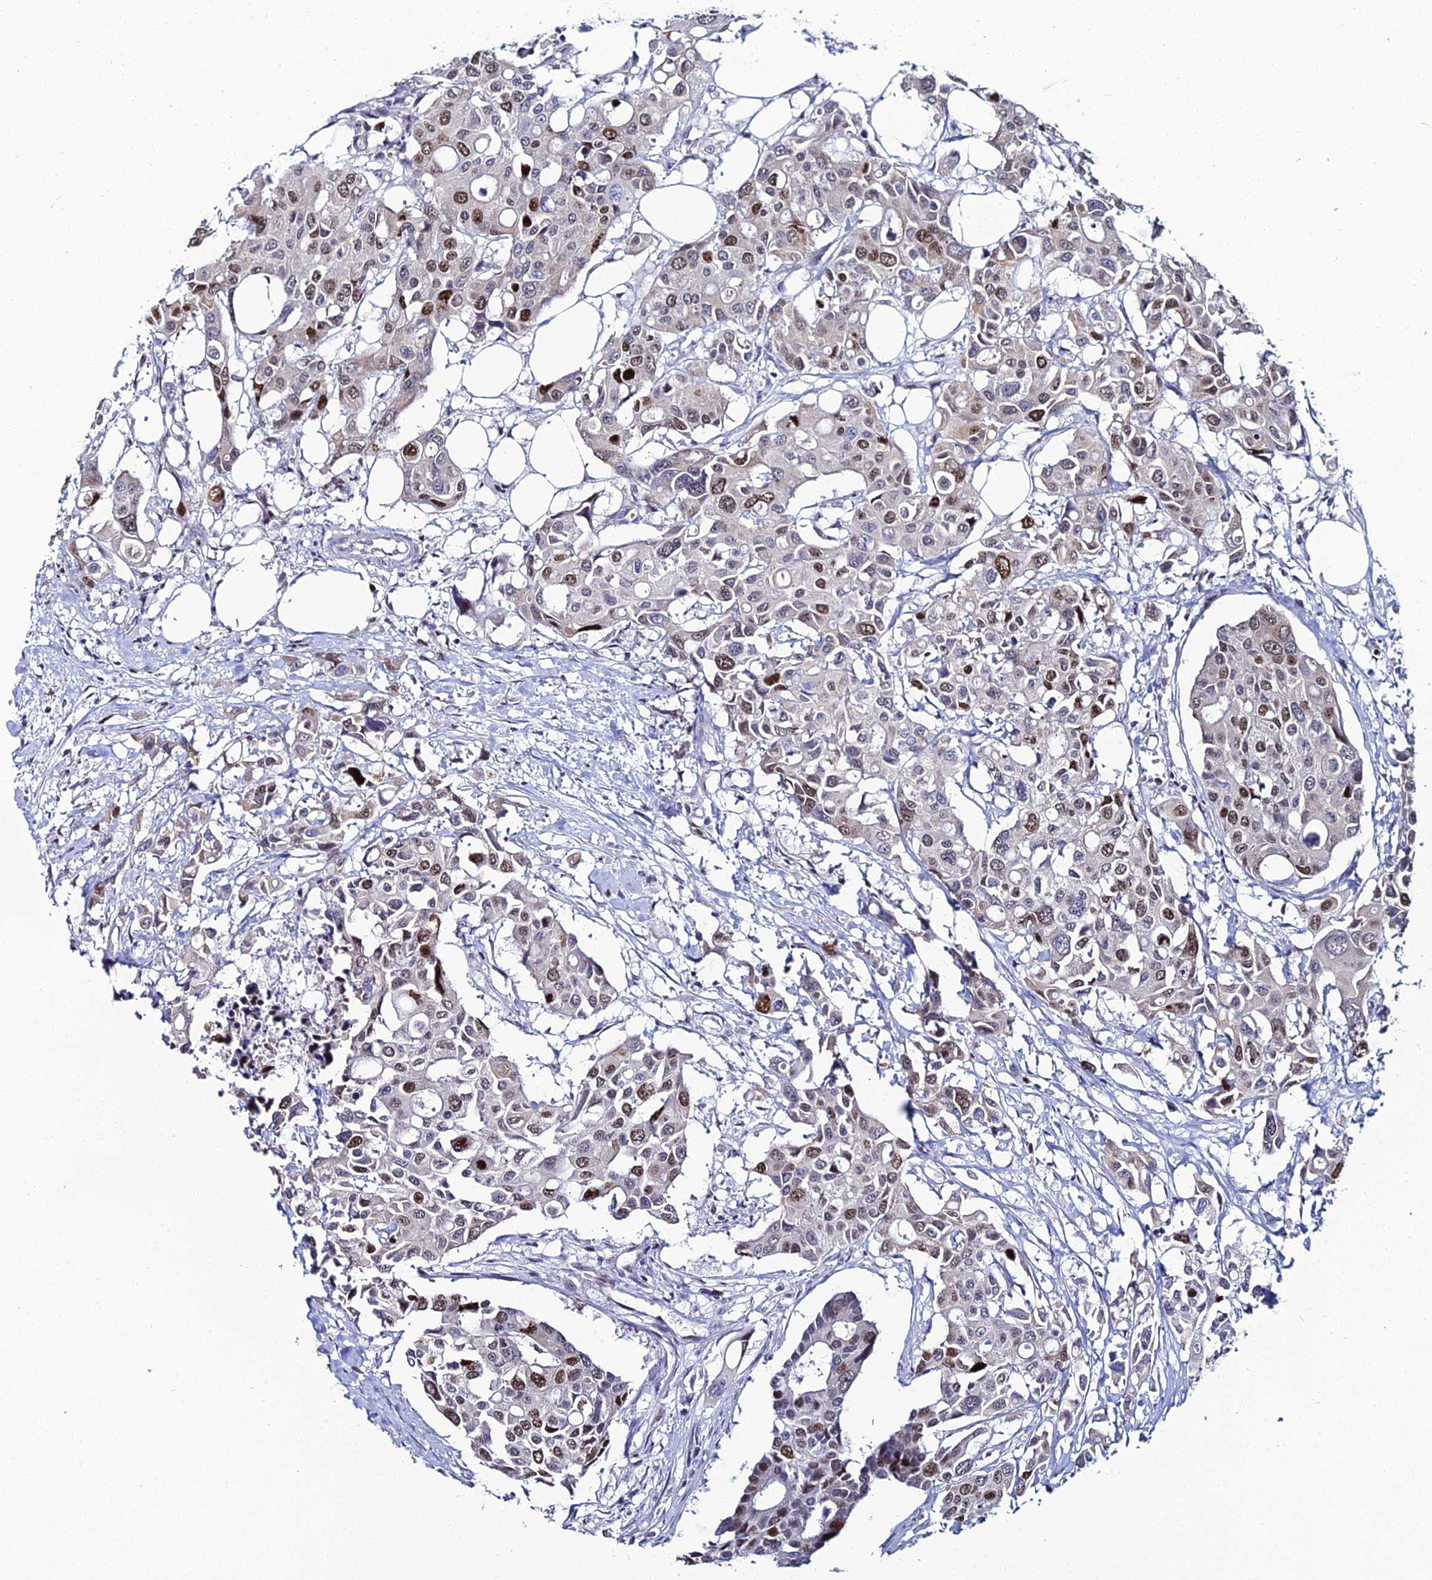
{"staining": {"intensity": "moderate", "quantity": "25%-75%", "location": "nuclear"}, "tissue": "colorectal cancer", "cell_type": "Tumor cells", "image_type": "cancer", "snomed": [{"axis": "morphology", "description": "Adenocarcinoma, NOS"}, {"axis": "topography", "description": "Colon"}], "caption": "Adenocarcinoma (colorectal) tissue exhibits moderate nuclear expression in about 25%-75% of tumor cells, visualized by immunohistochemistry.", "gene": "TAF9B", "patient": {"sex": "male", "age": 77}}